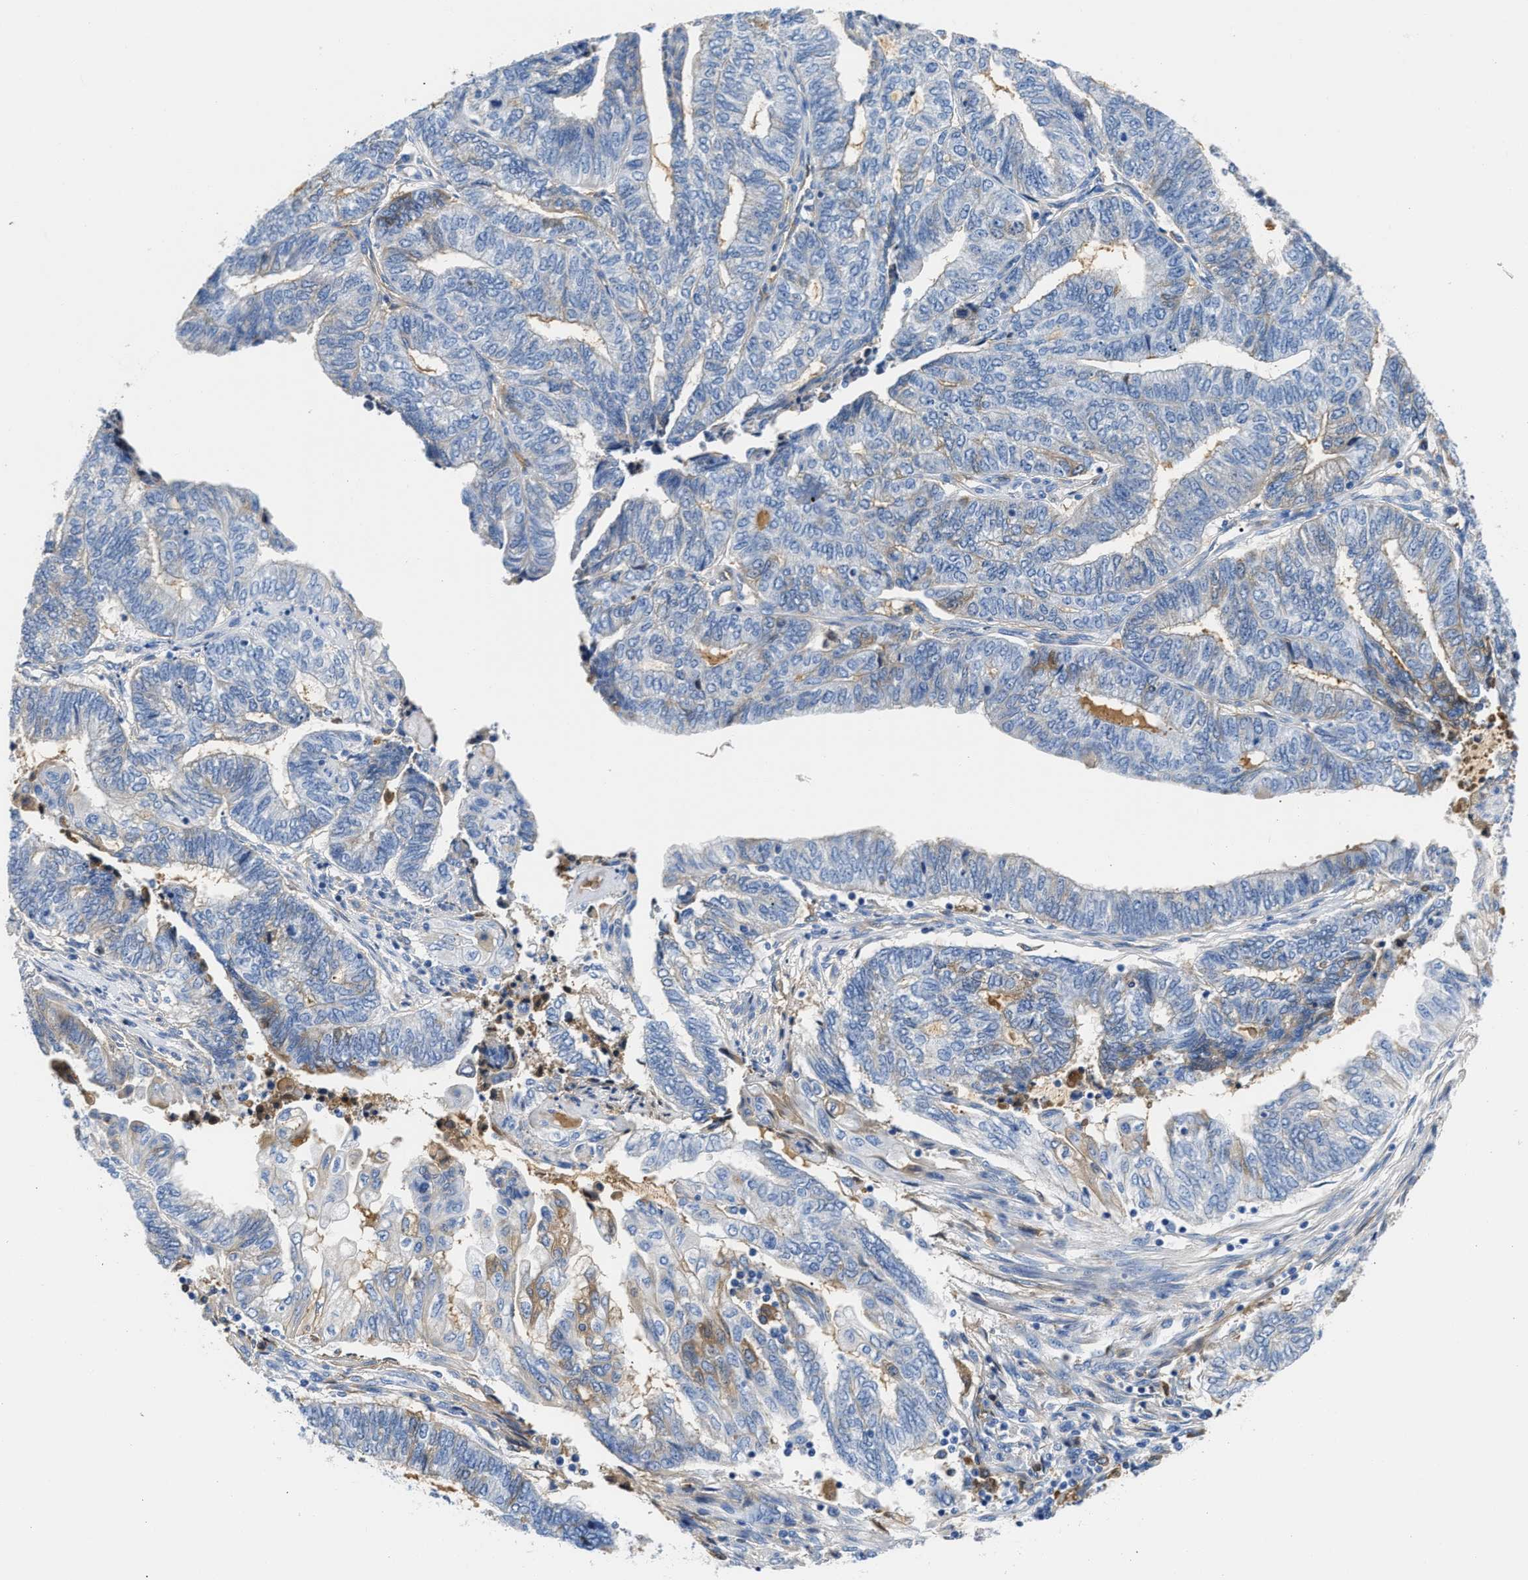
{"staining": {"intensity": "weak", "quantity": "<25%", "location": "cytoplasmic/membranous"}, "tissue": "endometrial cancer", "cell_type": "Tumor cells", "image_type": "cancer", "snomed": [{"axis": "morphology", "description": "Adenocarcinoma, NOS"}, {"axis": "topography", "description": "Uterus"}, {"axis": "topography", "description": "Endometrium"}], "caption": "Endometrial adenocarcinoma was stained to show a protein in brown. There is no significant expression in tumor cells. (Stains: DAB immunohistochemistry (IHC) with hematoxylin counter stain, Microscopy: brightfield microscopy at high magnification).", "gene": "GC", "patient": {"sex": "female", "age": 70}}